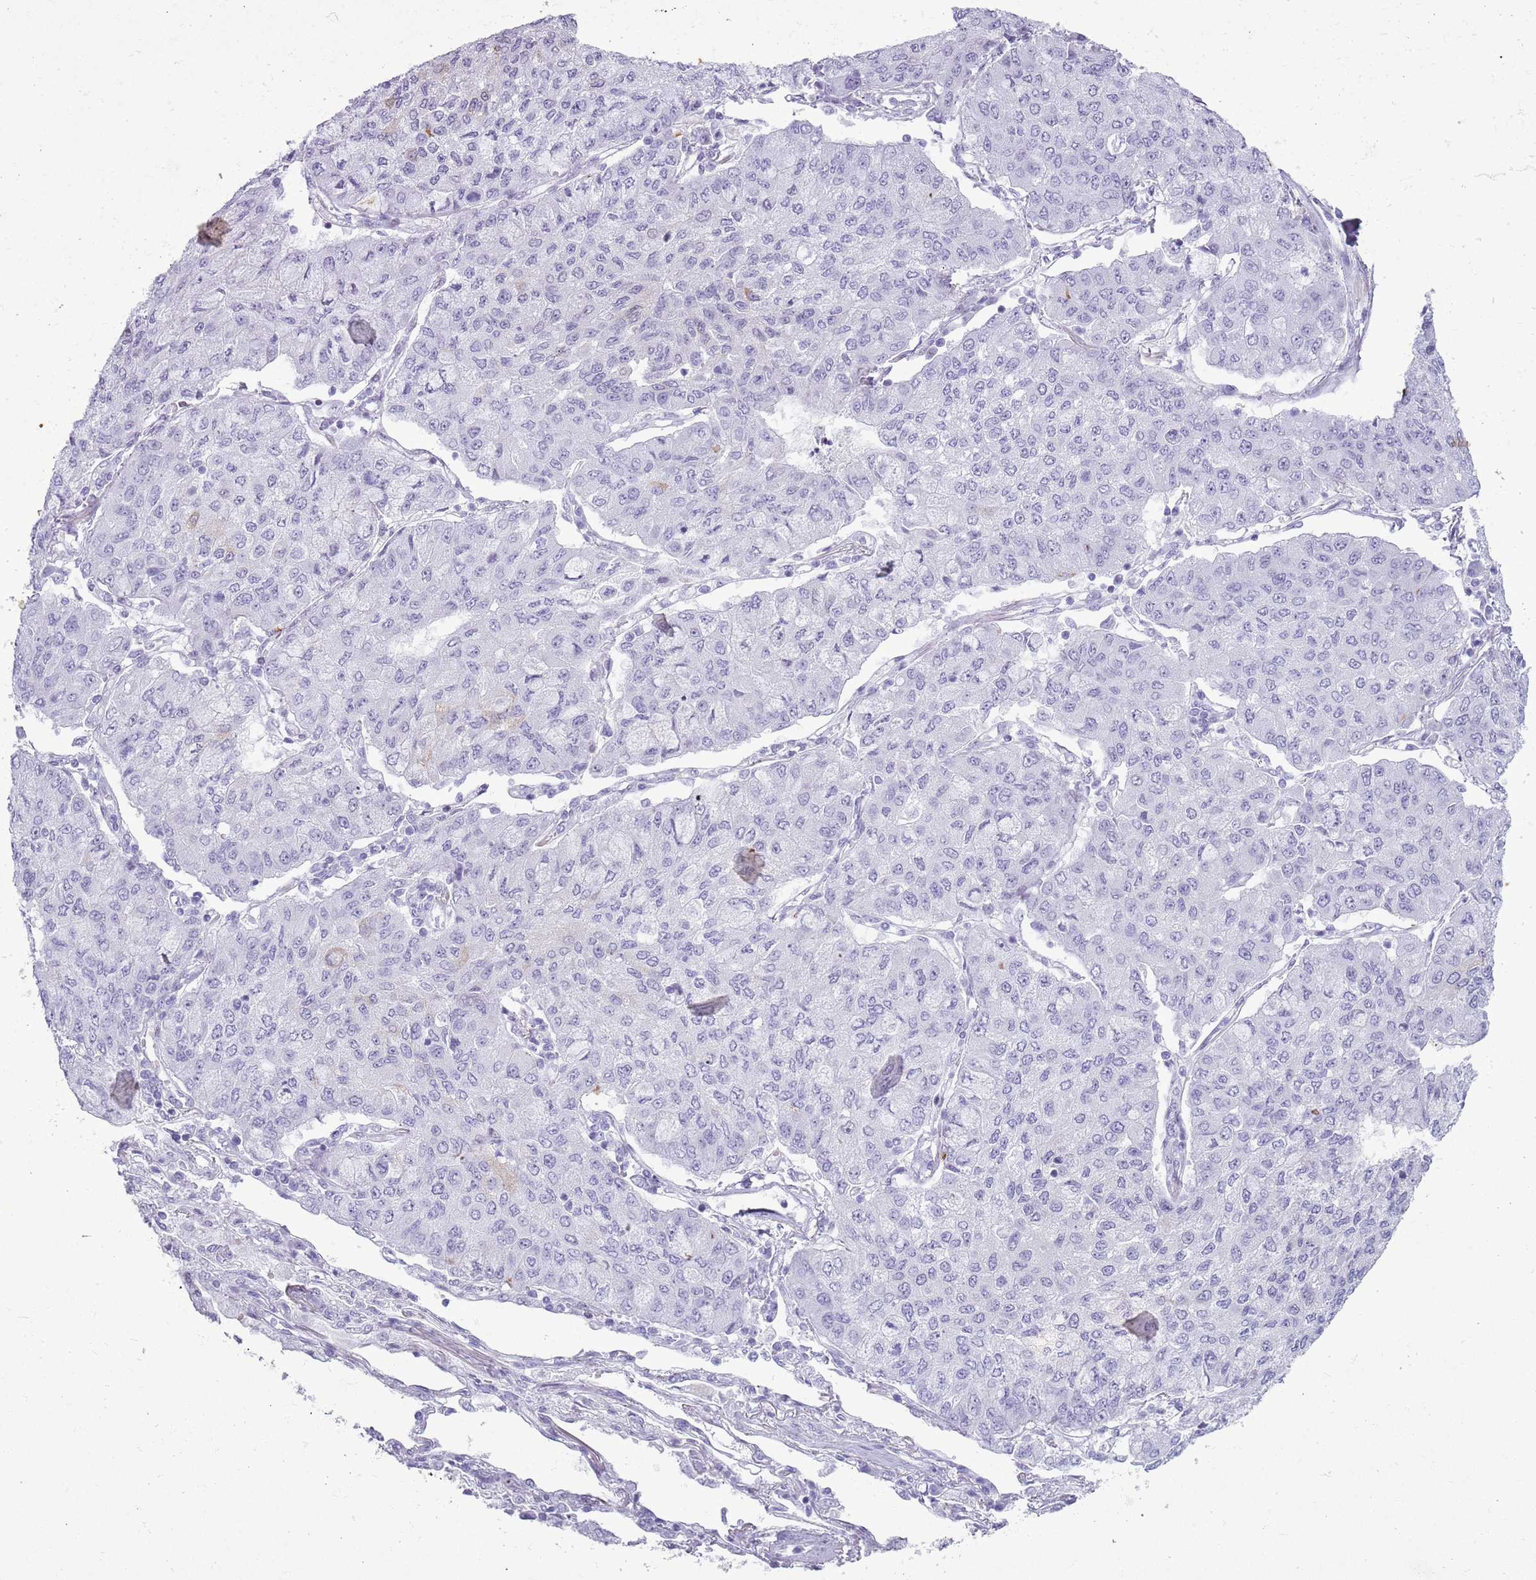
{"staining": {"intensity": "negative", "quantity": "none", "location": "none"}, "tissue": "lung cancer", "cell_type": "Tumor cells", "image_type": "cancer", "snomed": [{"axis": "morphology", "description": "Squamous cell carcinoma, NOS"}, {"axis": "topography", "description": "Lung"}], "caption": "DAB (3,3'-diaminobenzidine) immunohistochemical staining of squamous cell carcinoma (lung) reveals no significant expression in tumor cells.", "gene": "ASIP", "patient": {"sex": "male", "age": 74}}